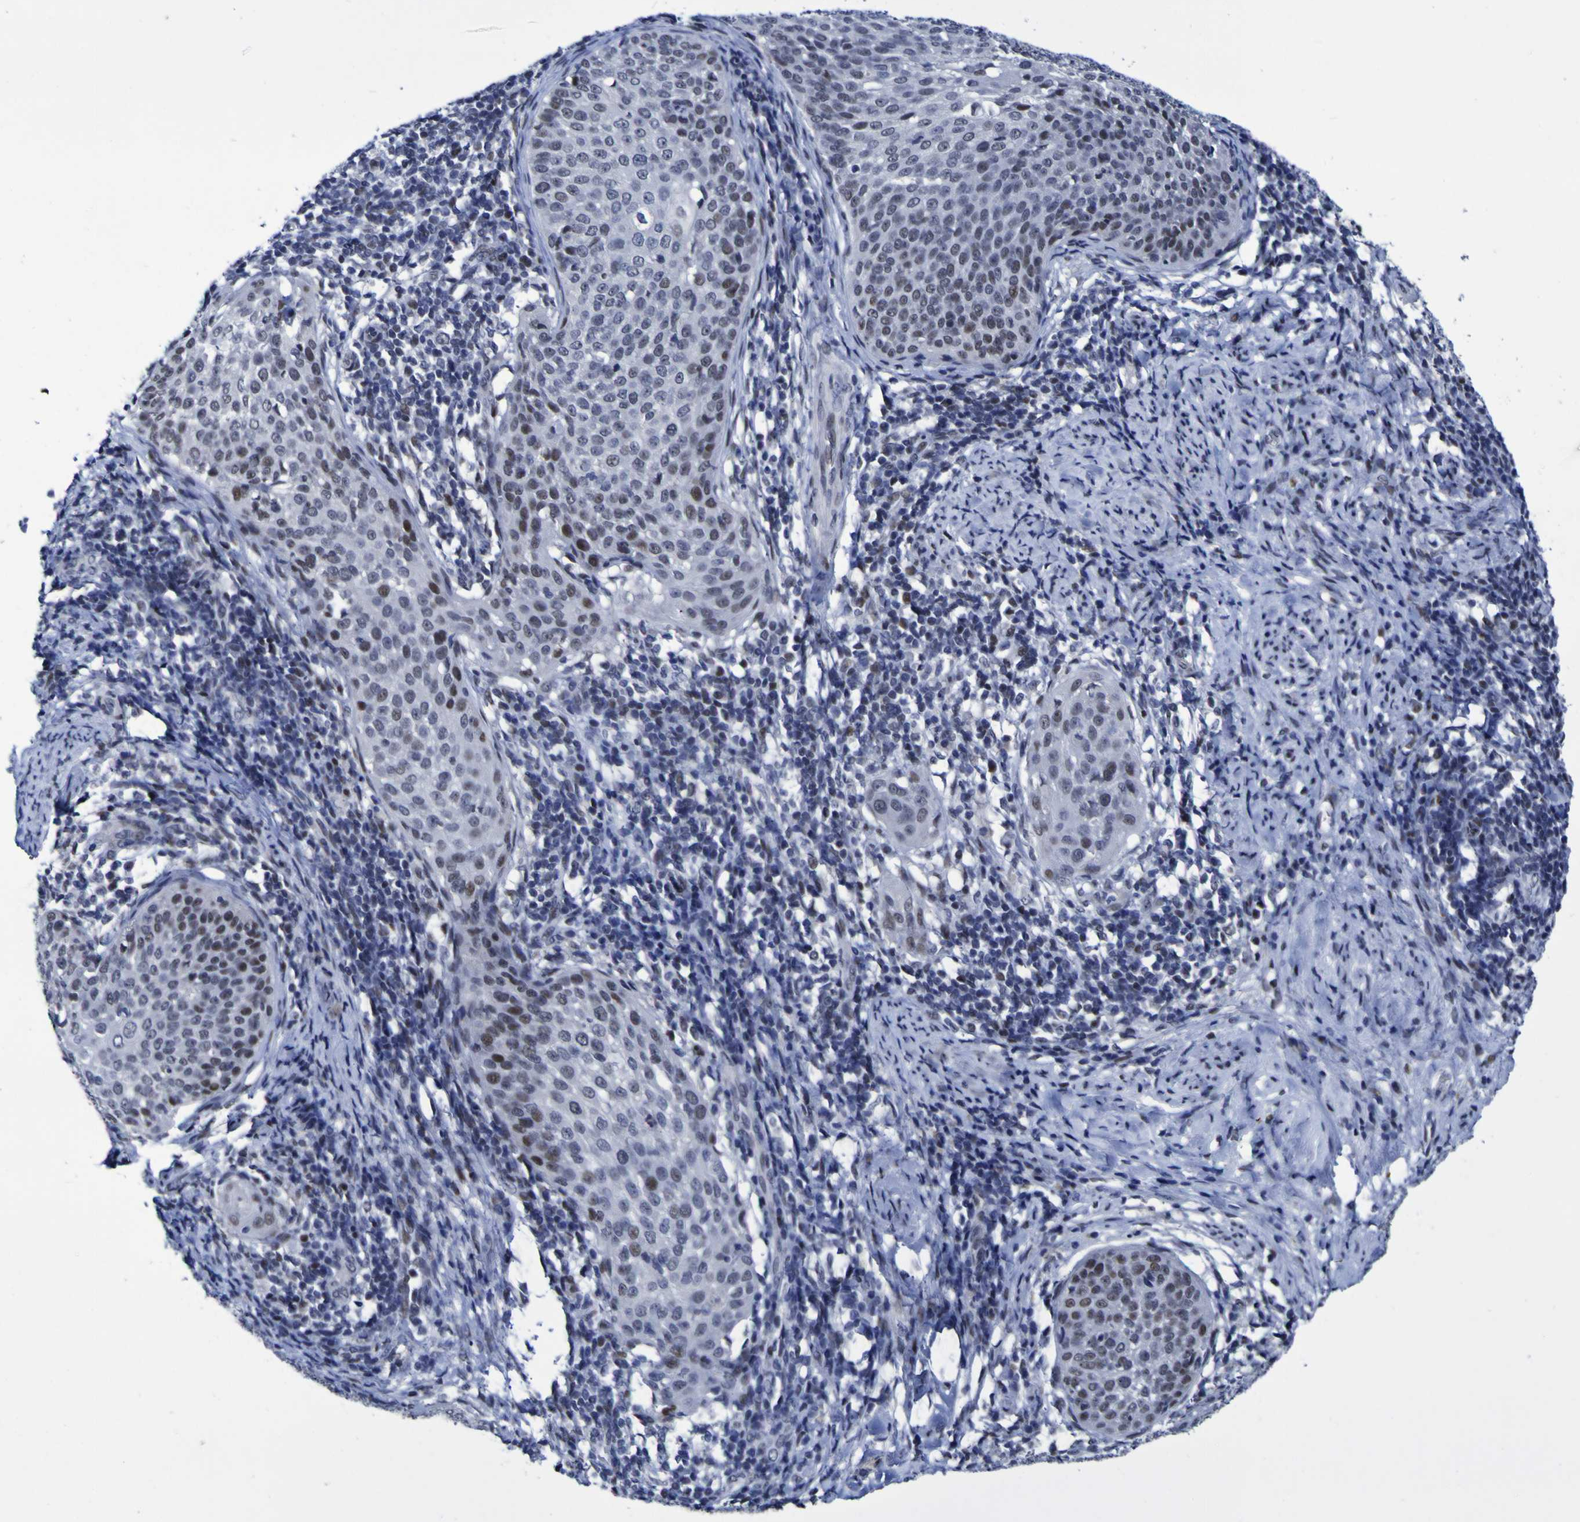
{"staining": {"intensity": "moderate", "quantity": "25%-75%", "location": "nuclear"}, "tissue": "cervical cancer", "cell_type": "Tumor cells", "image_type": "cancer", "snomed": [{"axis": "morphology", "description": "Squamous cell carcinoma, NOS"}, {"axis": "topography", "description": "Cervix"}], "caption": "Squamous cell carcinoma (cervical) stained for a protein (brown) displays moderate nuclear positive positivity in approximately 25%-75% of tumor cells.", "gene": "MBD3", "patient": {"sex": "female", "age": 51}}